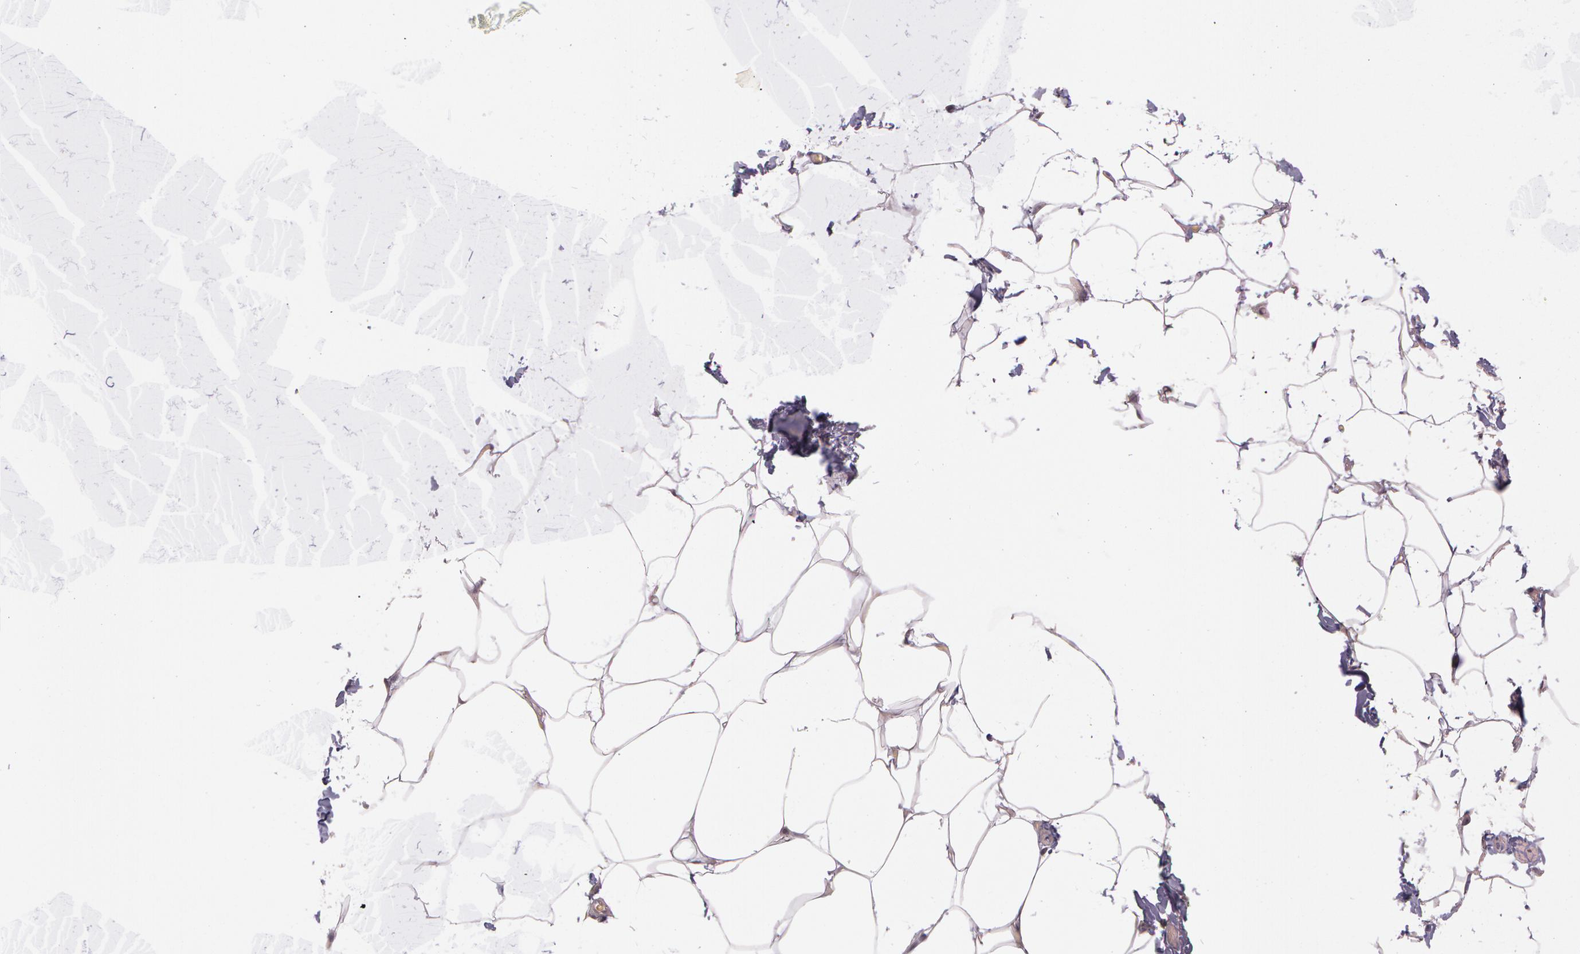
{"staining": {"intensity": "negative", "quantity": "none", "location": "none"}, "tissue": "adipose tissue", "cell_type": "Adipocytes", "image_type": "normal", "snomed": [{"axis": "morphology", "description": "Normal tissue, NOS"}, {"axis": "topography", "description": "Vascular tissue"}], "caption": "IHC of normal human adipose tissue exhibits no staining in adipocytes. Nuclei are stained in blue.", "gene": "MXRA5", "patient": {"sex": "male", "age": 41}}